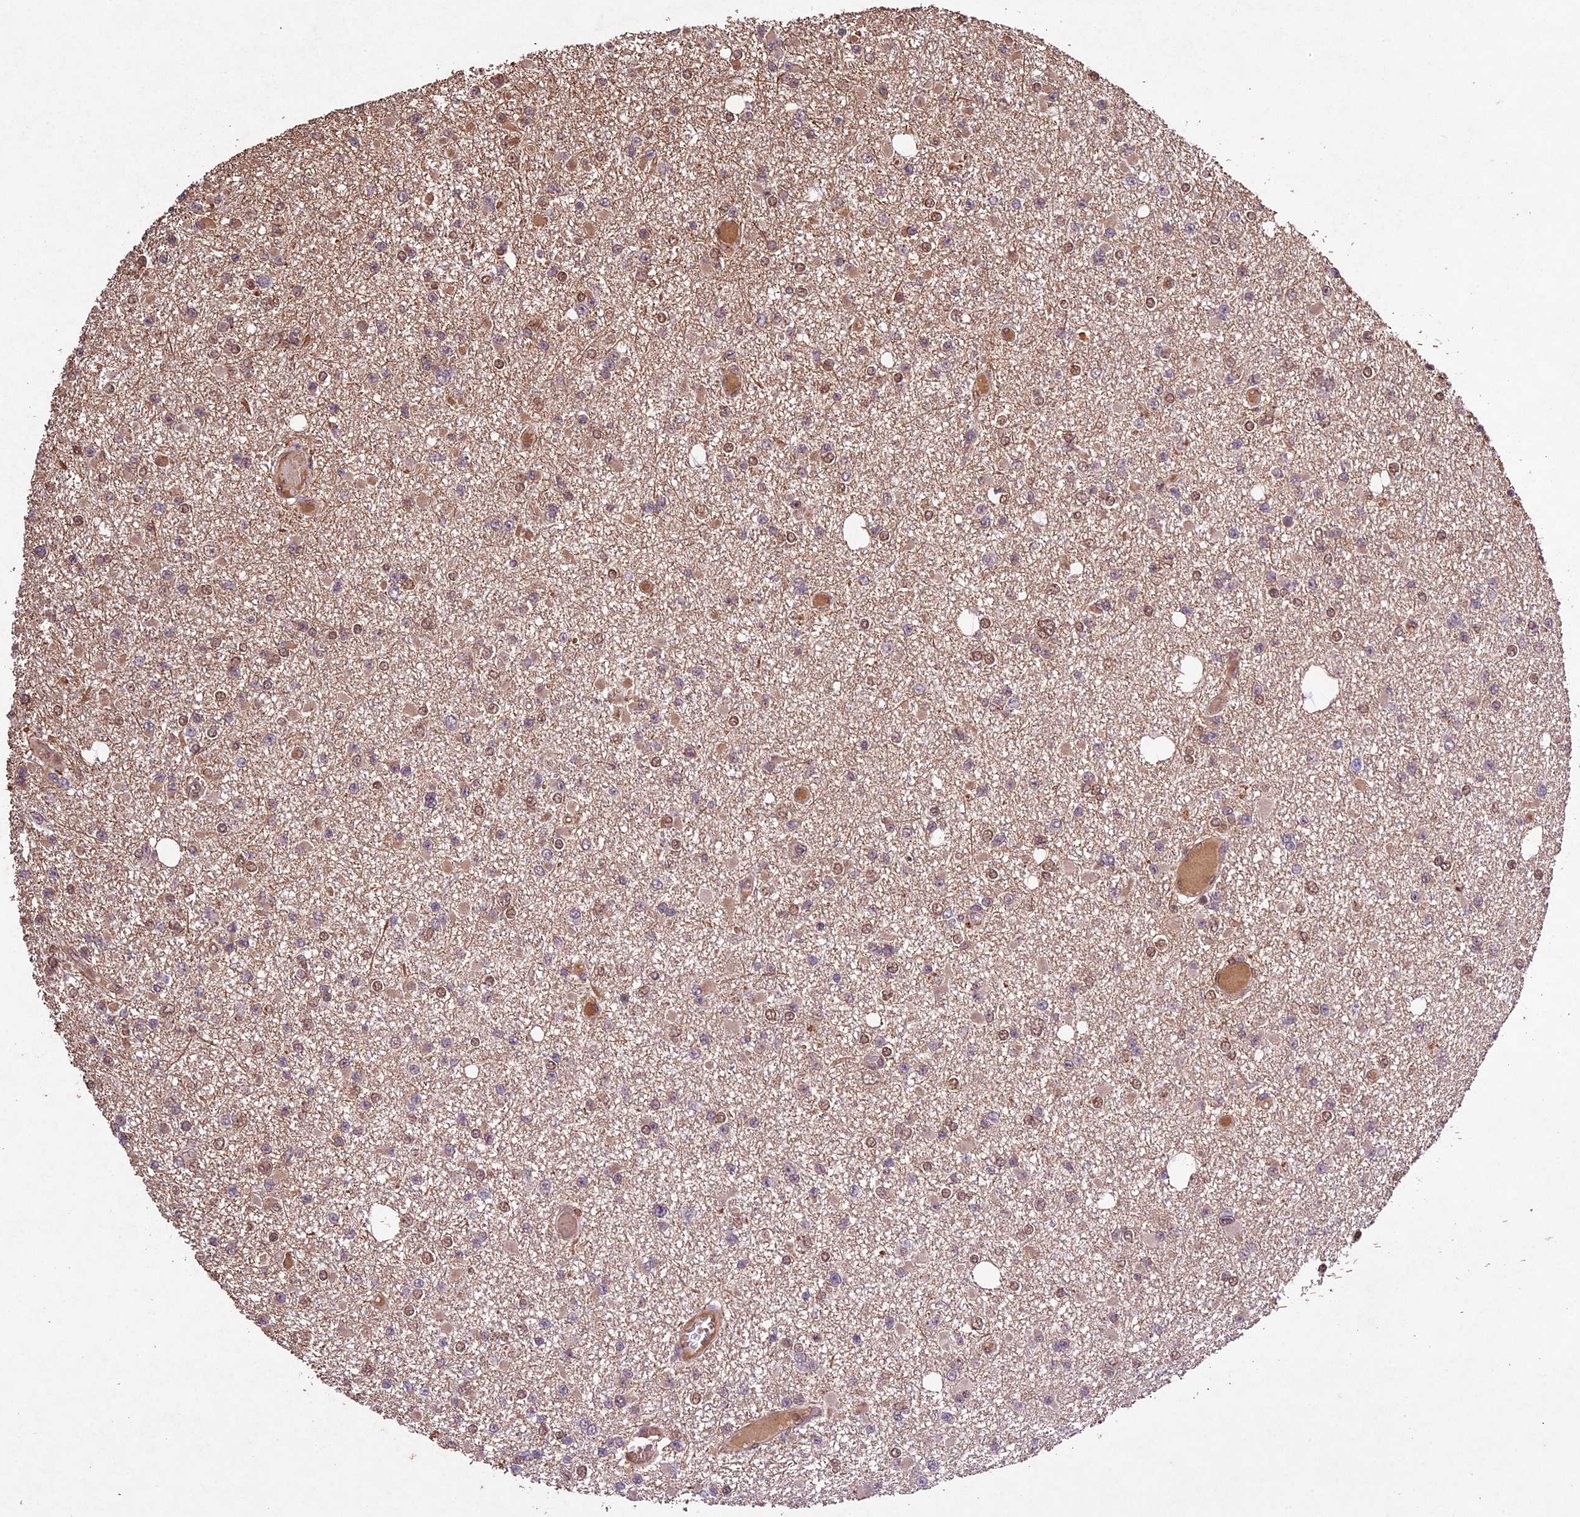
{"staining": {"intensity": "moderate", "quantity": "<25%", "location": "nuclear"}, "tissue": "glioma", "cell_type": "Tumor cells", "image_type": "cancer", "snomed": [{"axis": "morphology", "description": "Glioma, malignant, Low grade"}, {"axis": "topography", "description": "Brain"}], "caption": "Moderate nuclear protein staining is identified in approximately <25% of tumor cells in low-grade glioma (malignant).", "gene": "CDKN2AIP", "patient": {"sex": "female", "age": 22}}